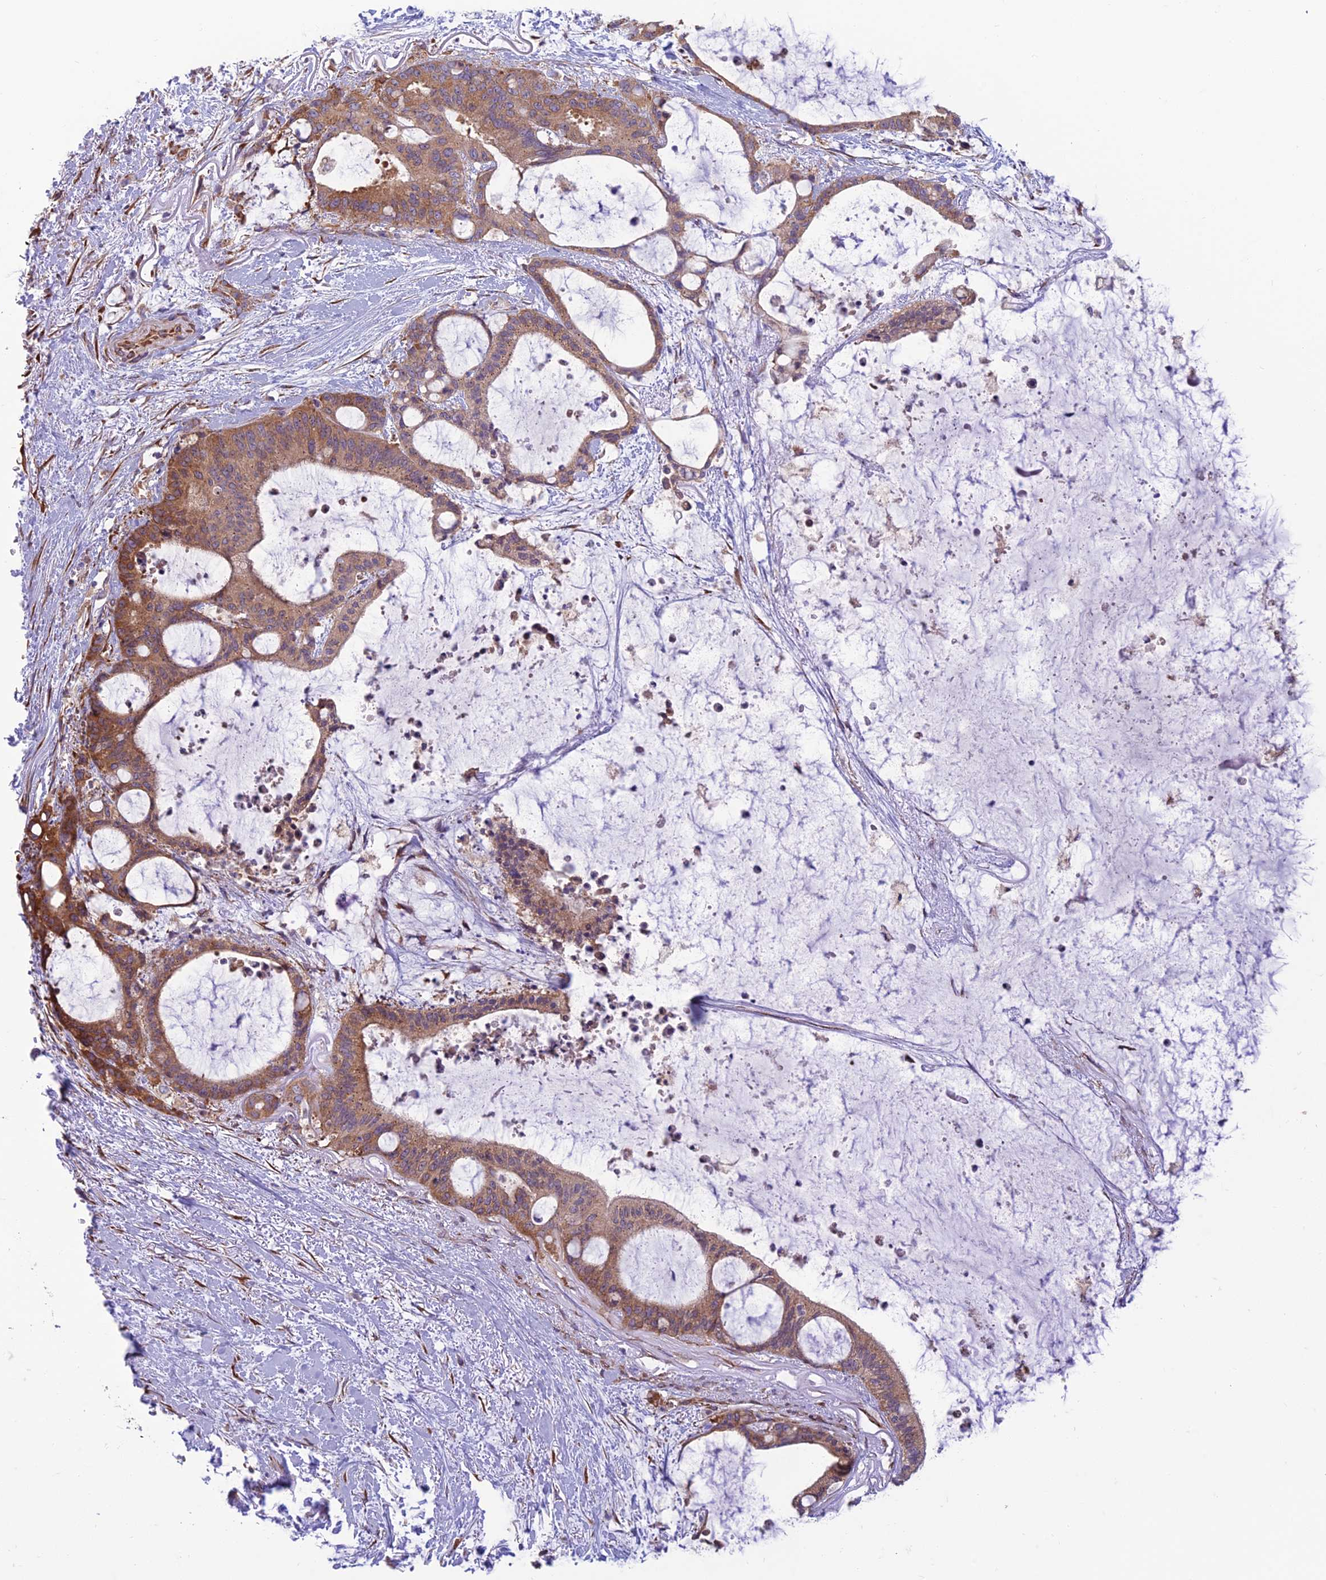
{"staining": {"intensity": "moderate", "quantity": ">75%", "location": "cytoplasmic/membranous"}, "tissue": "liver cancer", "cell_type": "Tumor cells", "image_type": "cancer", "snomed": [{"axis": "morphology", "description": "Normal tissue, NOS"}, {"axis": "morphology", "description": "Cholangiocarcinoma"}, {"axis": "topography", "description": "Liver"}, {"axis": "topography", "description": "Peripheral nerve tissue"}], "caption": "This photomicrograph reveals immunohistochemistry staining of human liver cancer (cholangiocarcinoma), with medium moderate cytoplasmic/membranous positivity in about >75% of tumor cells.", "gene": "RPL17-C18orf32", "patient": {"sex": "female", "age": 73}}